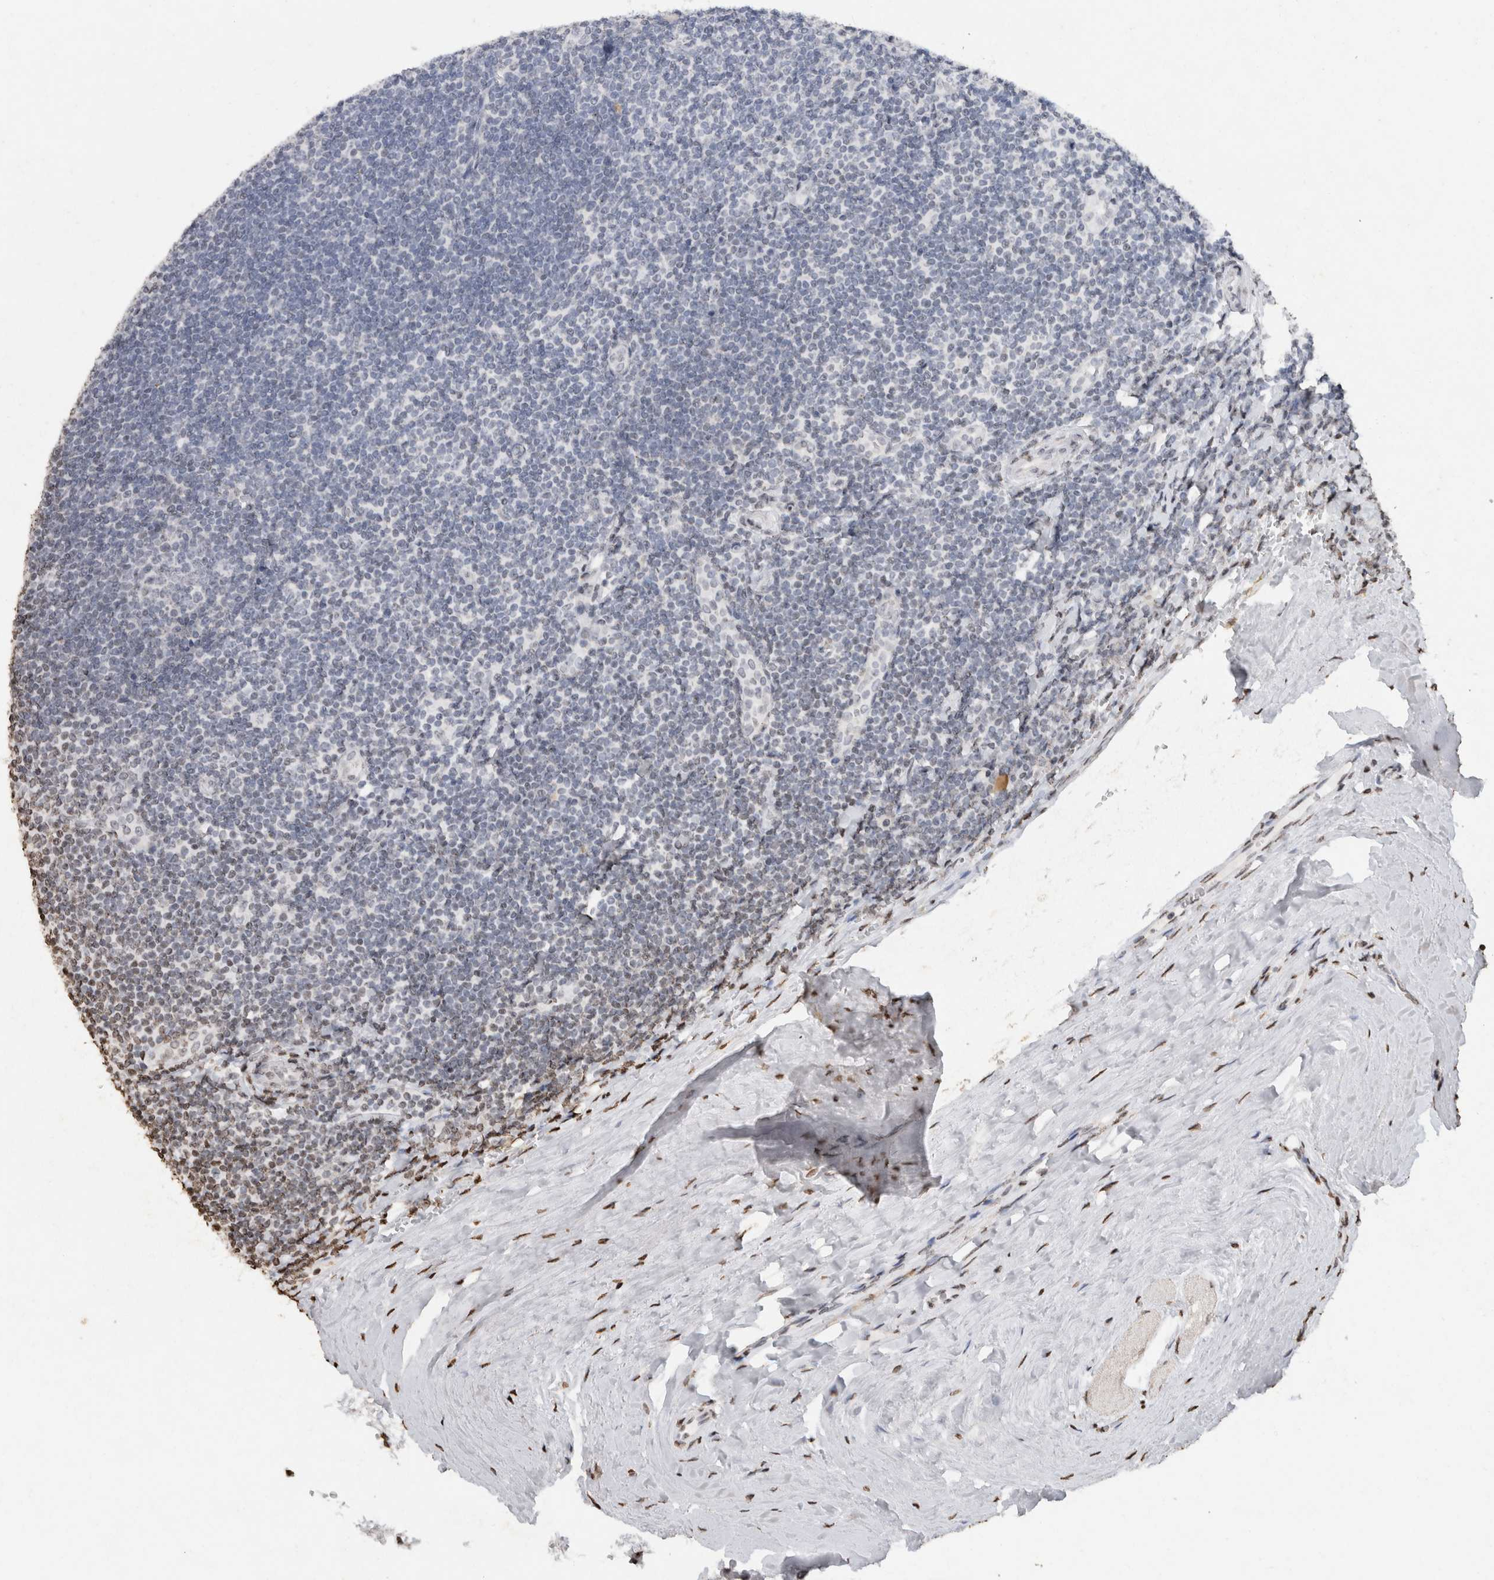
{"staining": {"intensity": "negative", "quantity": "none", "location": "none"}, "tissue": "tonsil", "cell_type": "Germinal center cells", "image_type": "normal", "snomed": [{"axis": "morphology", "description": "Normal tissue, NOS"}, {"axis": "topography", "description": "Tonsil"}], "caption": "This is an IHC histopathology image of unremarkable tonsil. There is no staining in germinal center cells.", "gene": "CNTN1", "patient": {"sex": "male", "age": 27}}